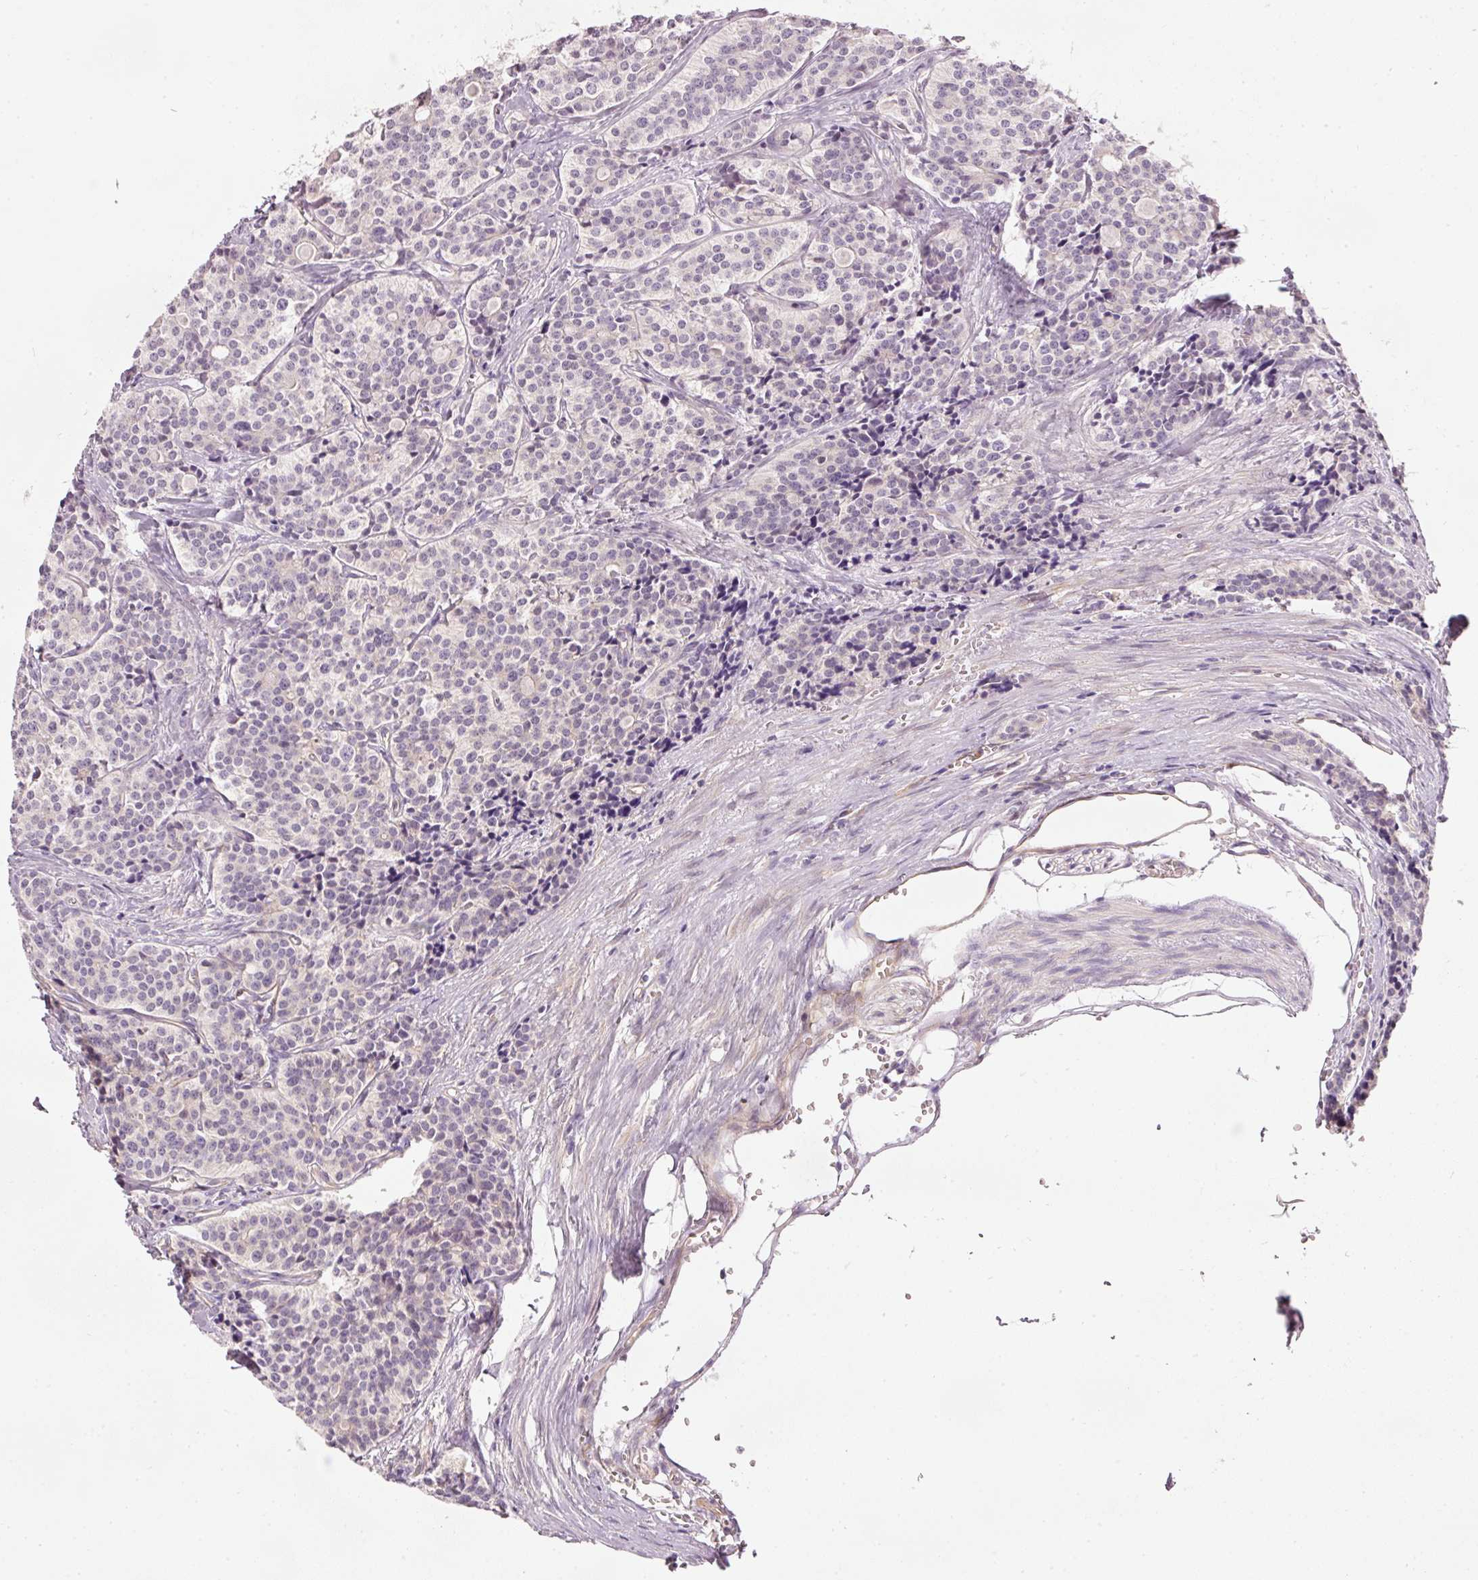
{"staining": {"intensity": "negative", "quantity": "none", "location": "none"}, "tissue": "carcinoid", "cell_type": "Tumor cells", "image_type": "cancer", "snomed": [{"axis": "morphology", "description": "Carcinoid, malignant, NOS"}, {"axis": "topography", "description": "Small intestine"}], "caption": "Carcinoid was stained to show a protein in brown. There is no significant staining in tumor cells.", "gene": "OSR2", "patient": {"sex": "male", "age": 63}}